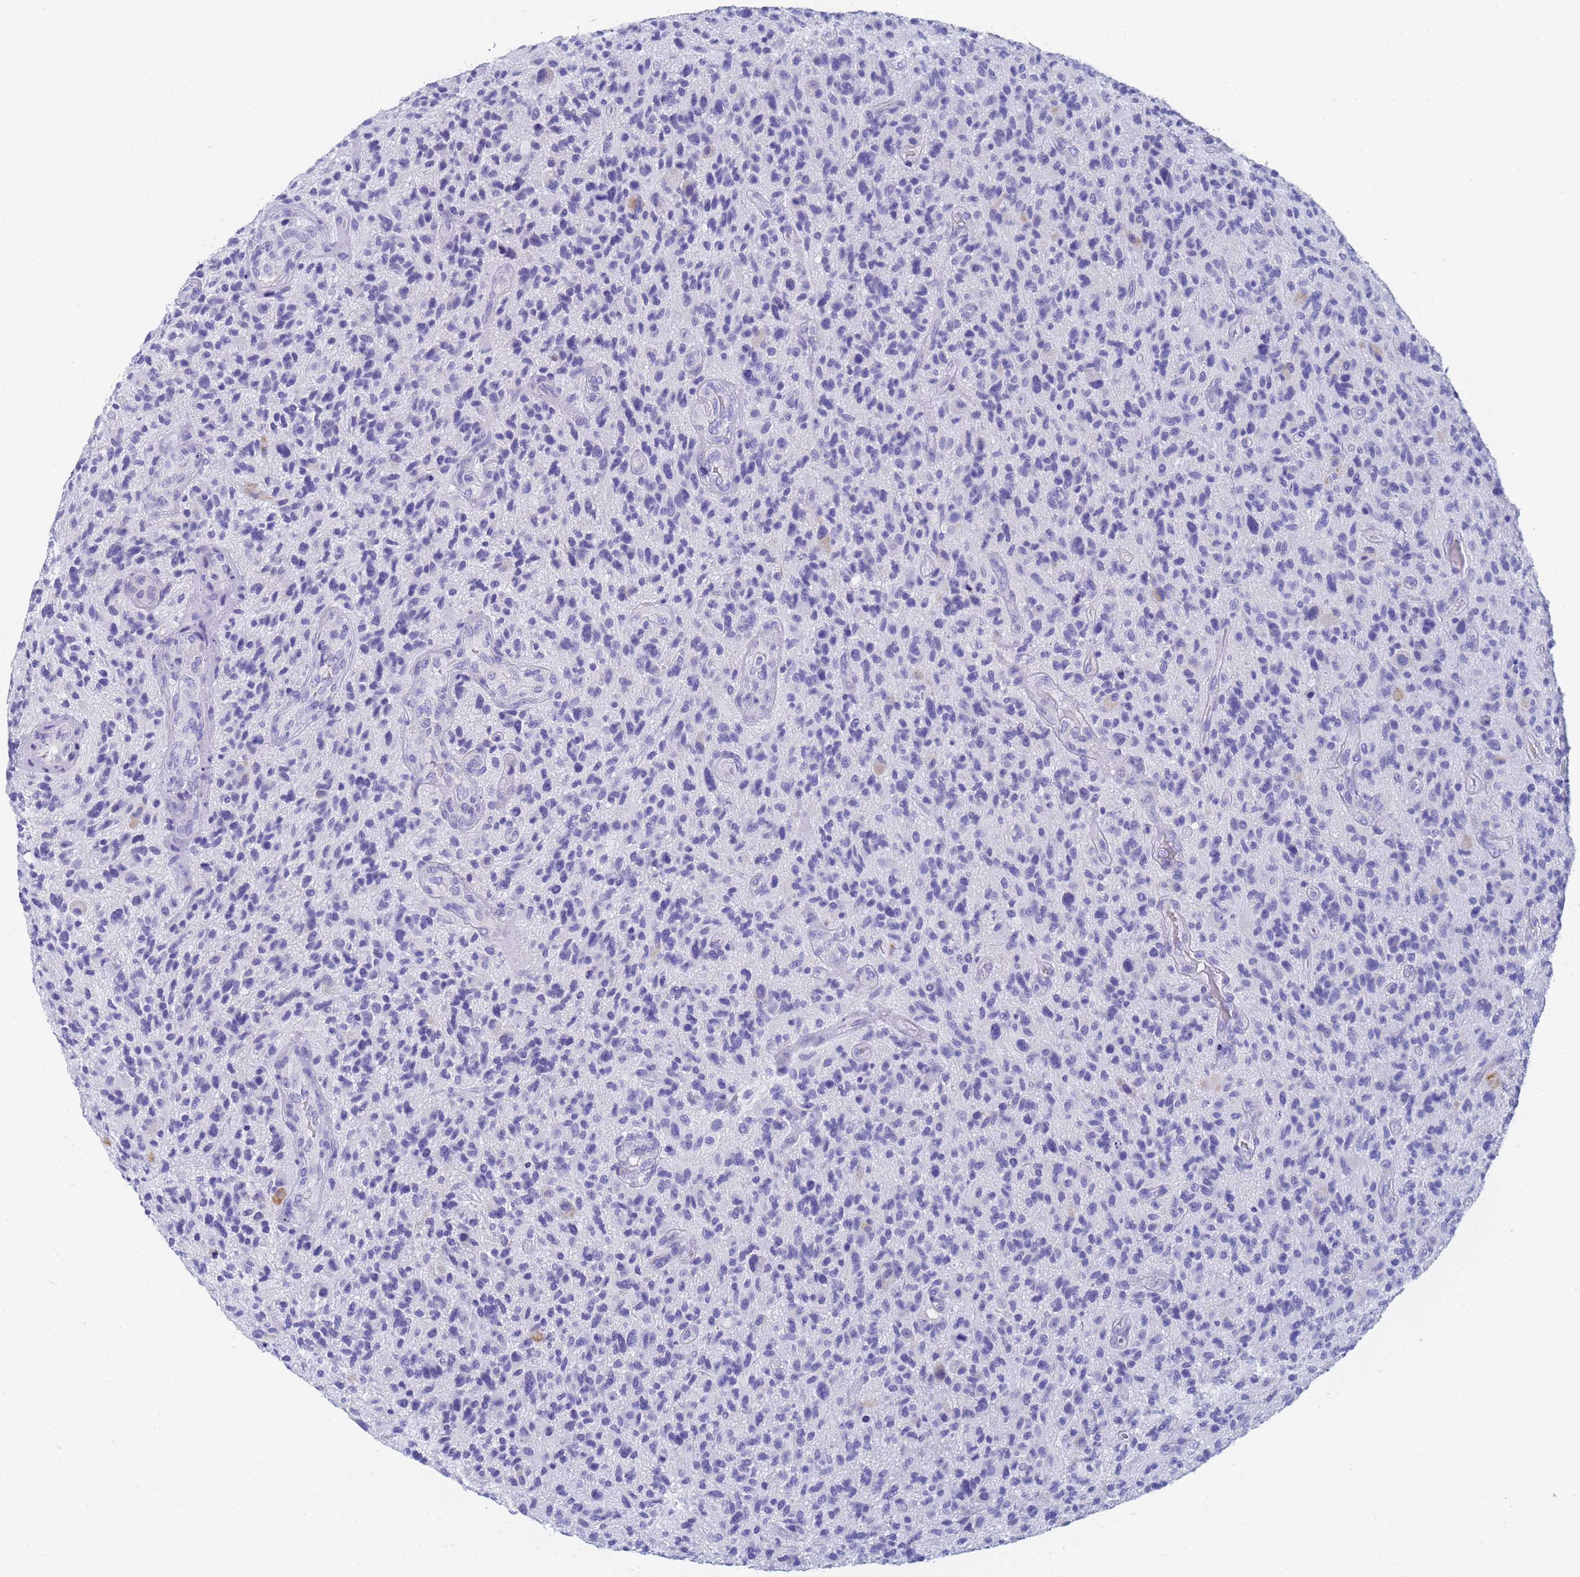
{"staining": {"intensity": "negative", "quantity": "none", "location": "none"}, "tissue": "glioma", "cell_type": "Tumor cells", "image_type": "cancer", "snomed": [{"axis": "morphology", "description": "Glioma, malignant, High grade"}, {"axis": "topography", "description": "Brain"}], "caption": "IHC of human high-grade glioma (malignant) exhibits no staining in tumor cells.", "gene": "STATH", "patient": {"sex": "male", "age": 47}}